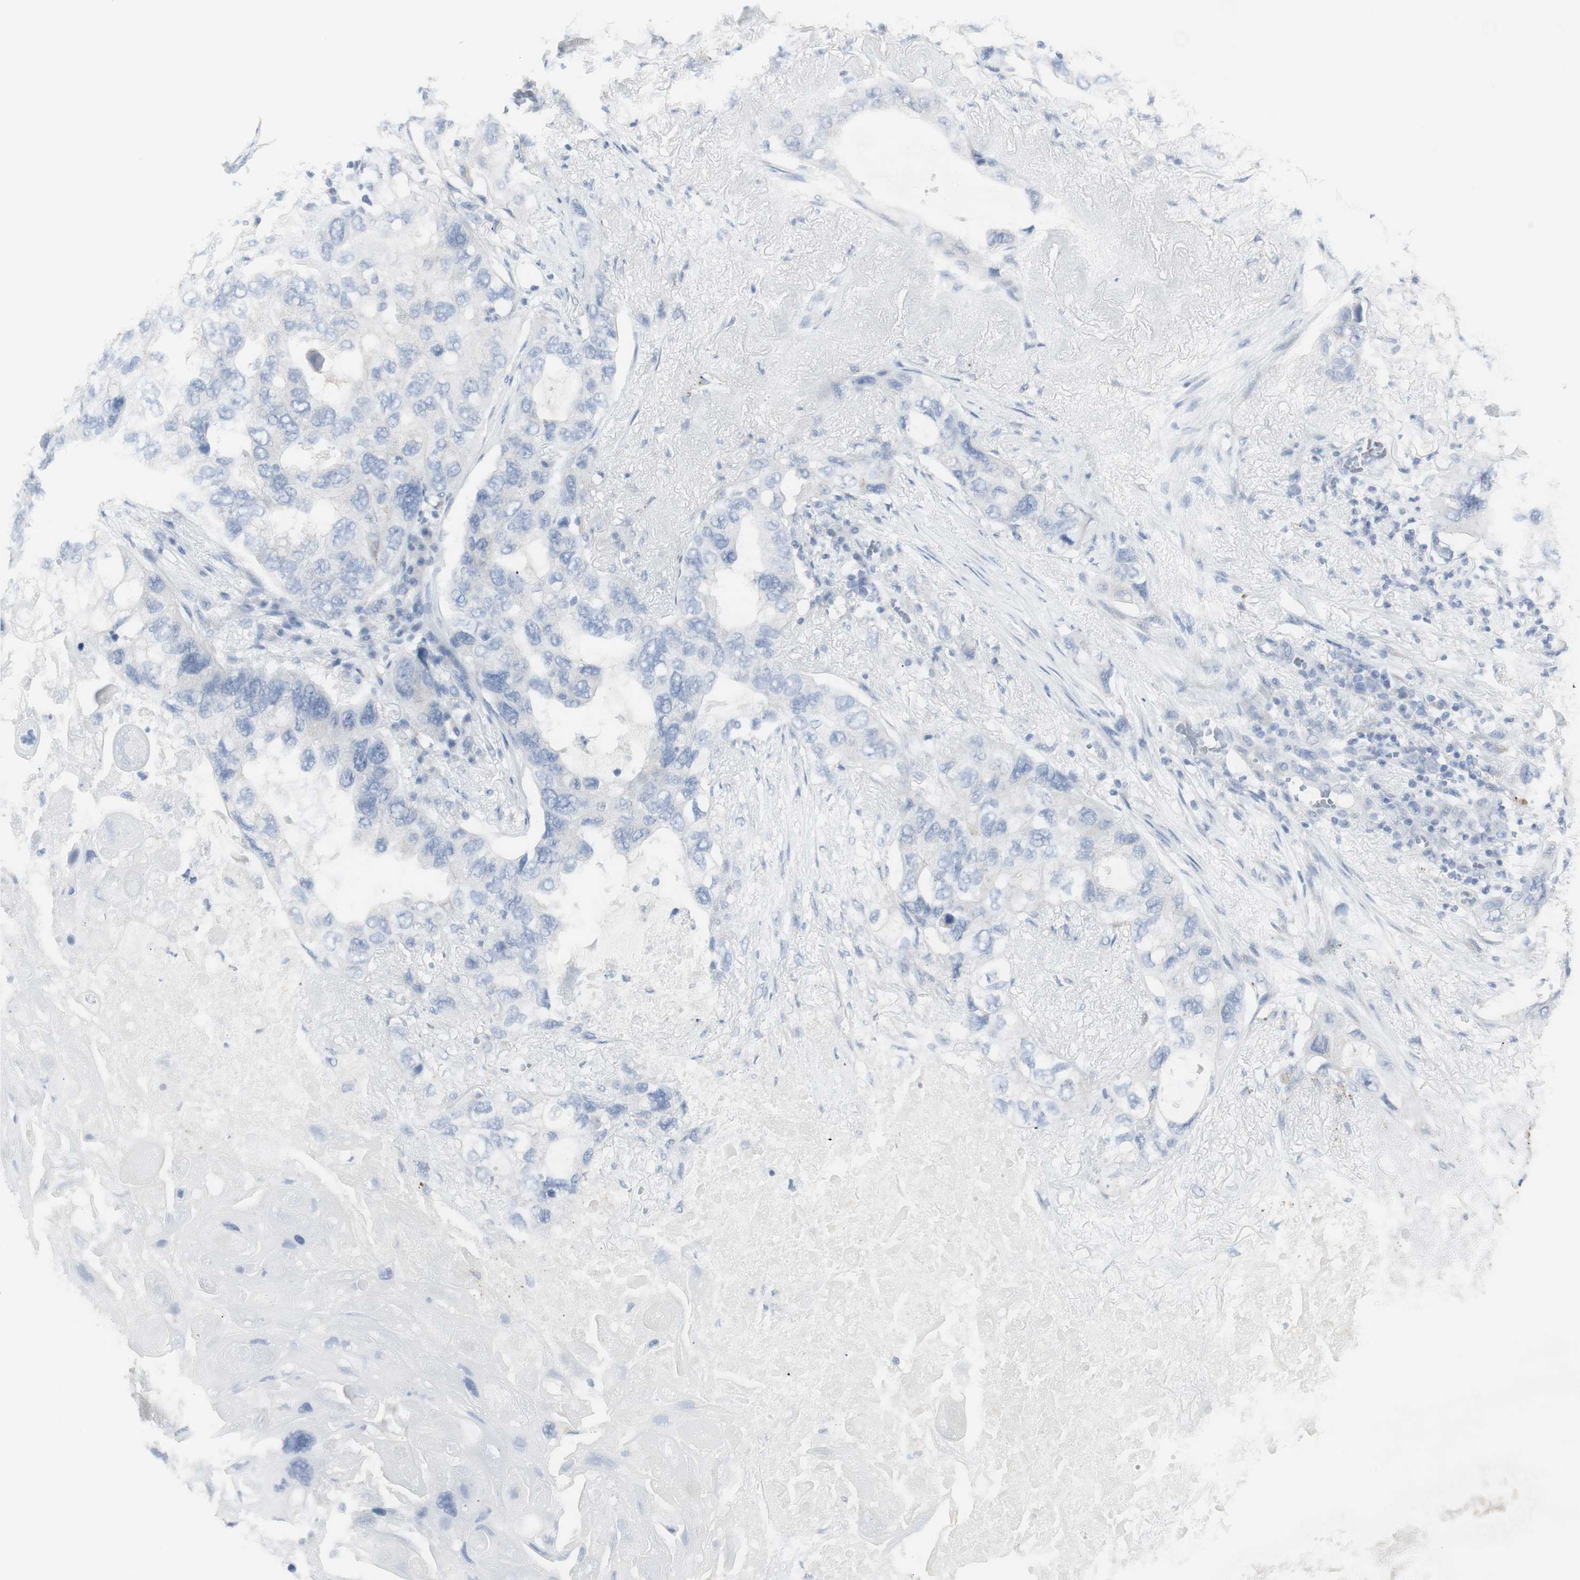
{"staining": {"intensity": "negative", "quantity": "none", "location": "none"}, "tissue": "lung cancer", "cell_type": "Tumor cells", "image_type": "cancer", "snomed": [{"axis": "morphology", "description": "Squamous cell carcinoma, NOS"}, {"axis": "topography", "description": "Lung"}], "caption": "Micrograph shows no significant protein staining in tumor cells of lung squamous cell carcinoma. The staining was performed using DAB (3,3'-diaminobenzidine) to visualize the protein expression in brown, while the nuclei were stained in blue with hematoxylin (Magnification: 20x).", "gene": "CD207", "patient": {"sex": "female", "age": 73}}